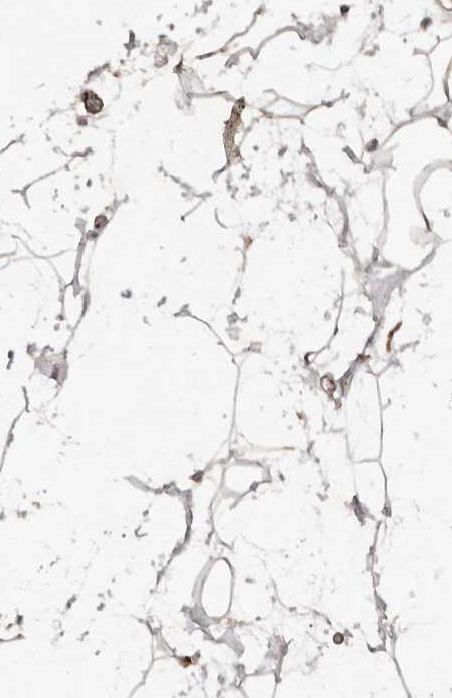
{"staining": {"intensity": "strong", "quantity": ">75%", "location": "cytoplasmic/membranous"}, "tissue": "adipose tissue", "cell_type": "Adipocytes", "image_type": "normal", "snomed": [{"axis": "morphology", "description": "Normal tissue, NOS"}, {"axis": "topography", "description": "Soft tissue"}], "caption": "This micrograph demonstrates immunohistochemistry (IHC) staining of unremarkable human adipose tissue, with high strong cytoplasmic/membranous positivity in approximately >75% of adipocytes.", "gene": "SERPINH1", "patient": {"sex": "male", "age": 72}}